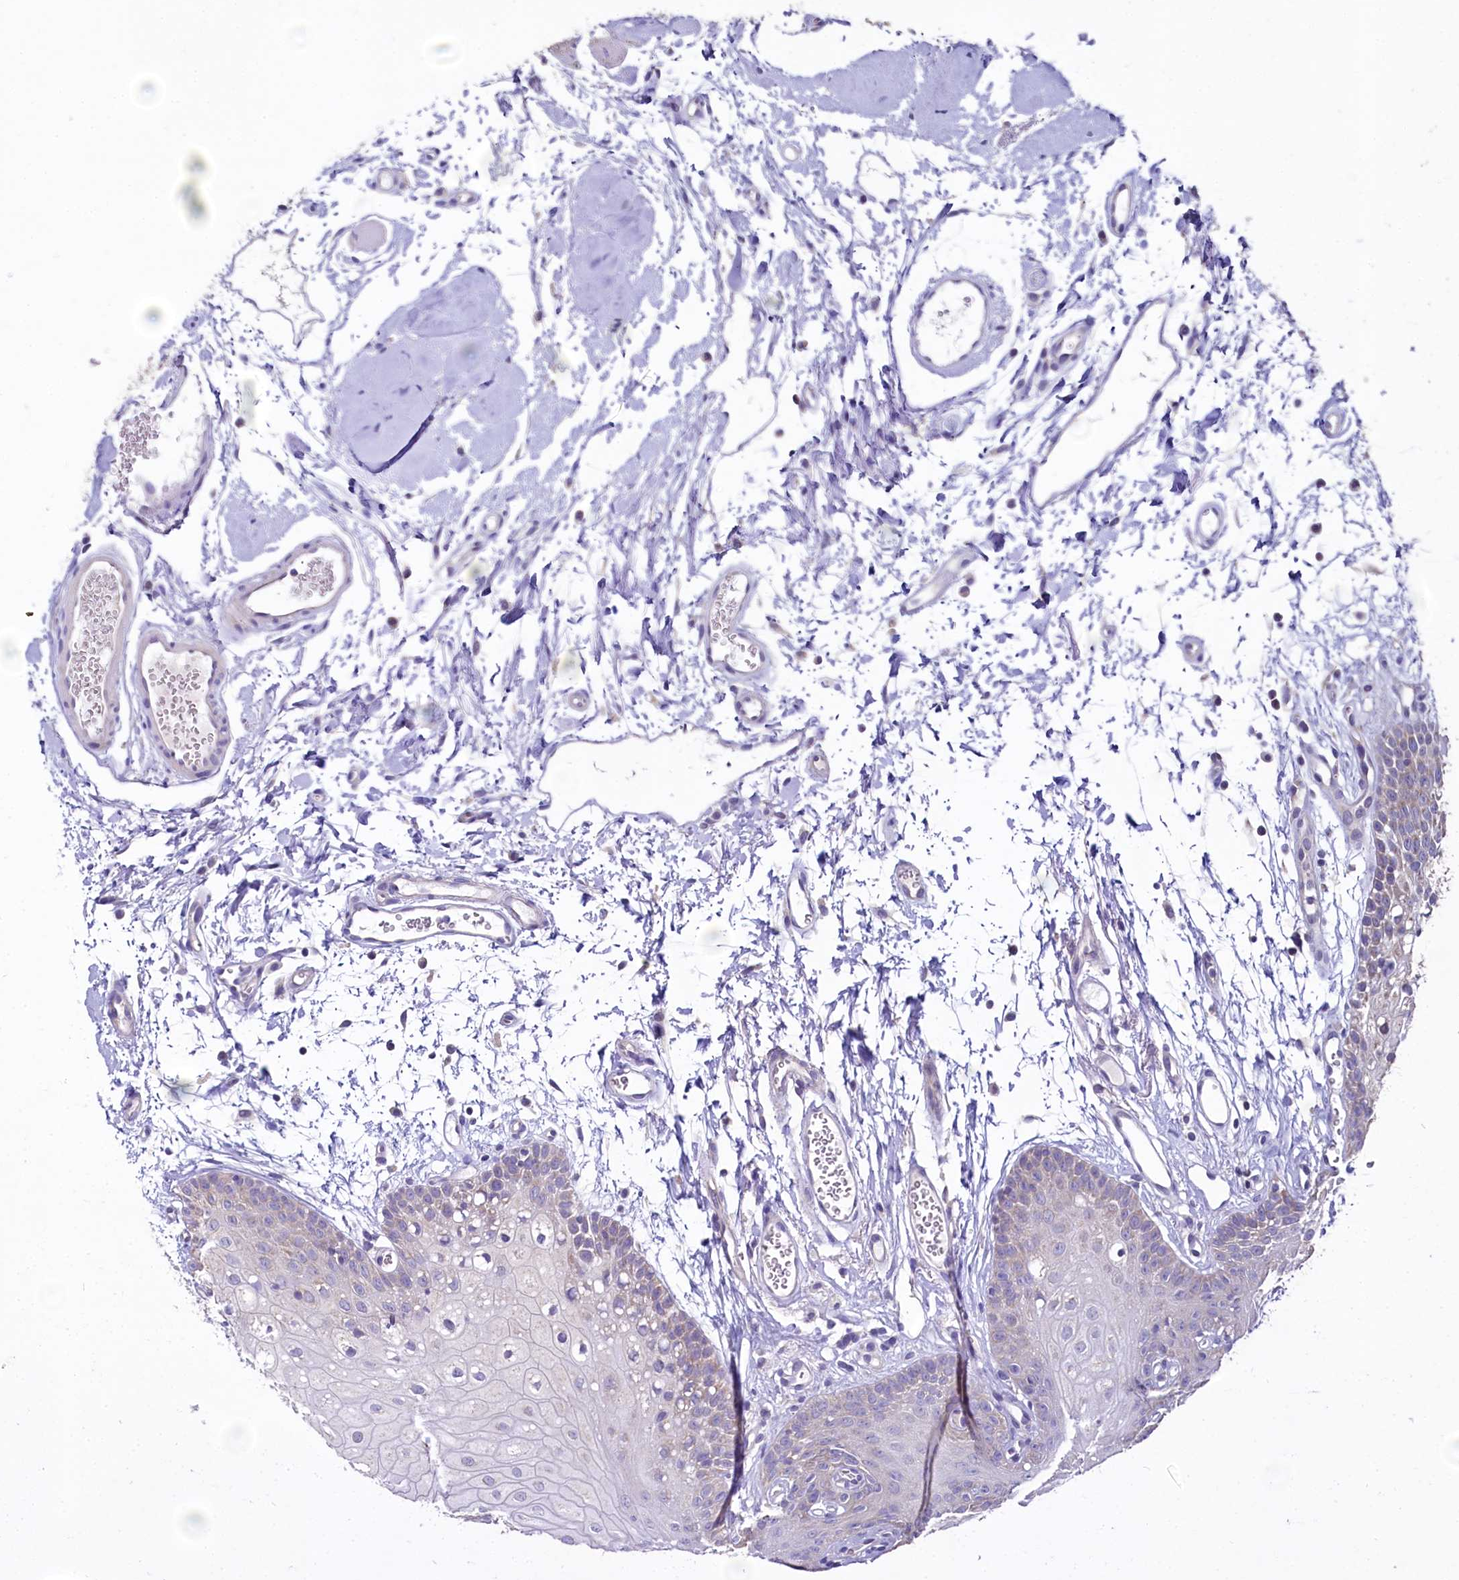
{"staining": {"intensity": "negative", "quantity": "none", "location": "none"}, "tissue": "oral mucosa", "cell_type": "Squamous epithelial cells", "image_type": "normal", "snomed": [{"axis": "morphology", "description": "Normal tissue, NOS"}, {"axis": "topography", "description": "Oral tissue"}, {"axis": "topography", "description": "Tounge, NOS"}], "caption": "A high-resolution image shows immunohistochemistry staining of benign oral mucosa, which shows no significant expression in squamous epithelial cells.", "gene": "MRPL57", "patient": {"sex": "female", "age": 73}}